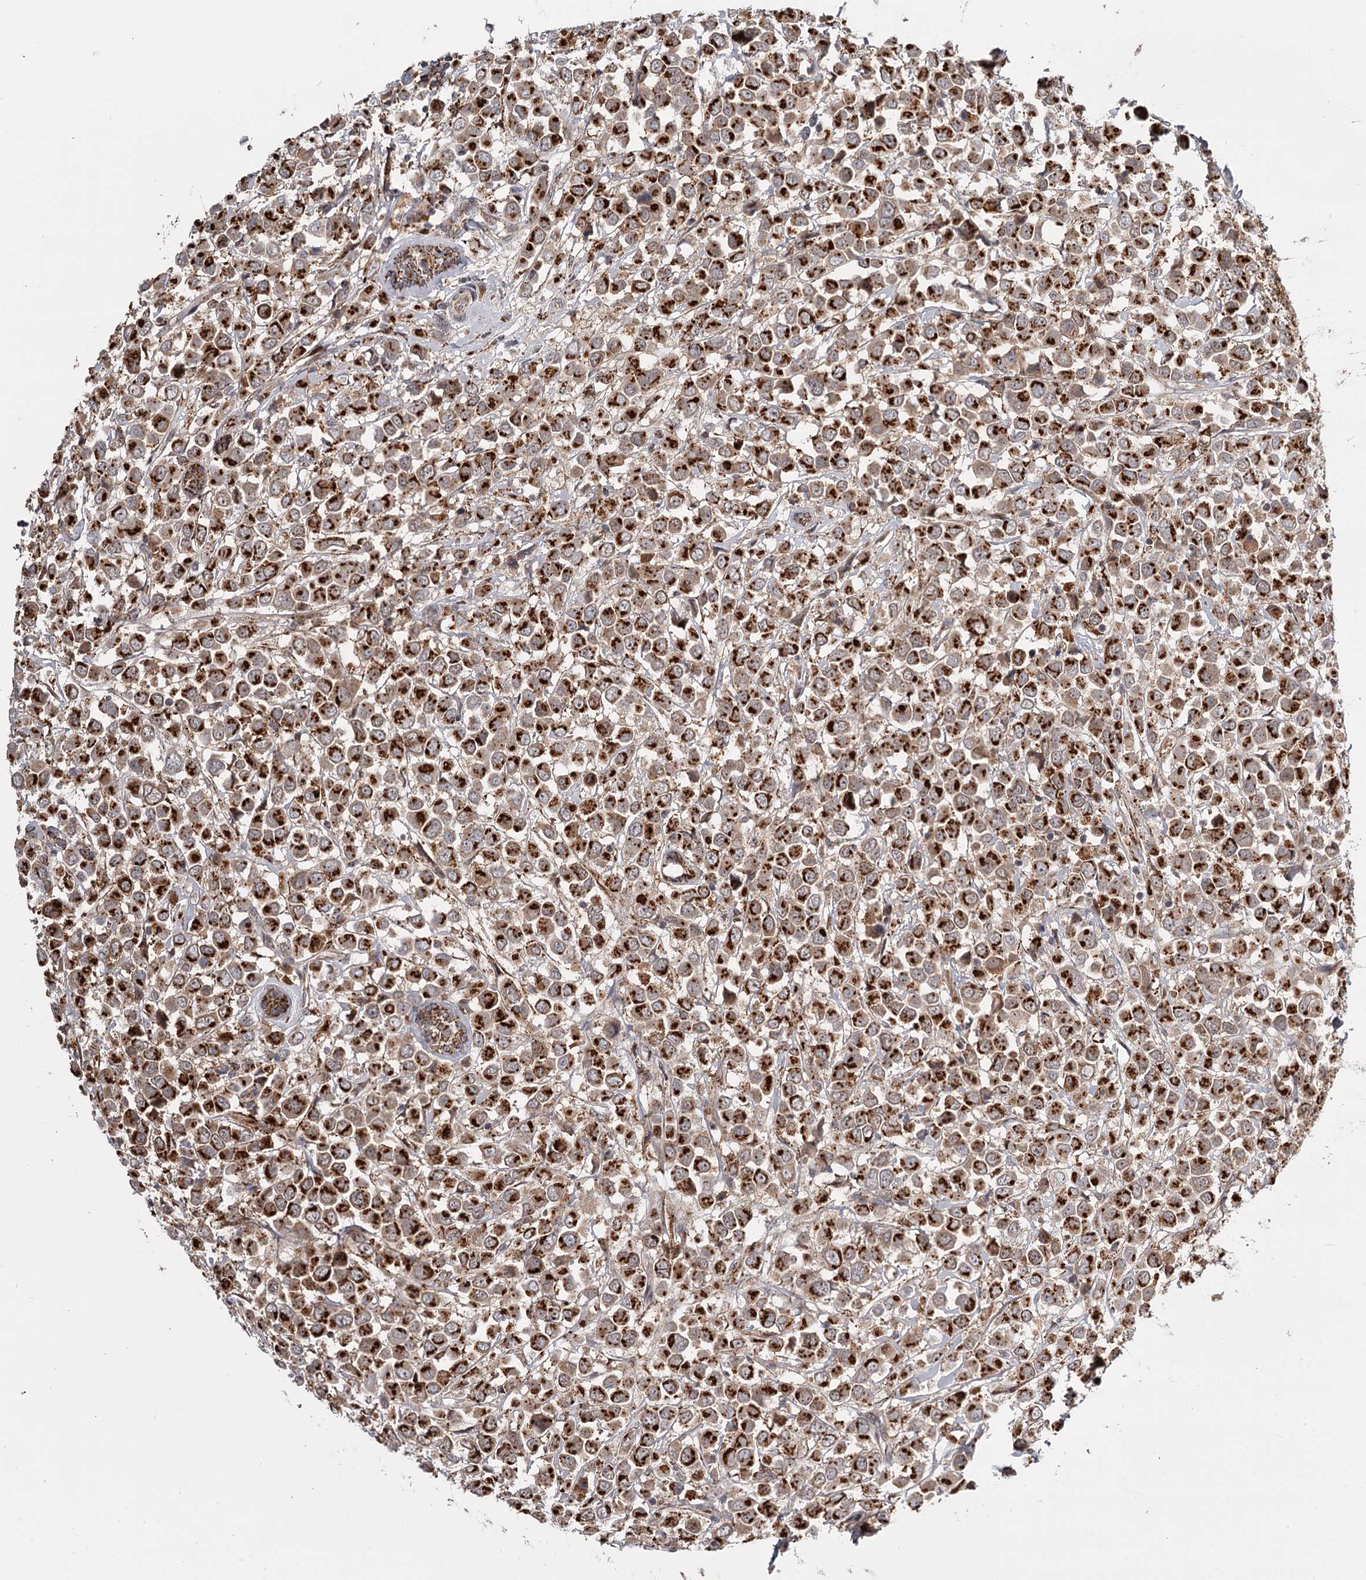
{"staining": {"intensity": "strong", "quantity": ">75%", "location": "cytoplasmic/membranous"}, "tissue": "breast cancer", "cell_type": "Tumor cells", "image_type": "cancer", "snomed": [{"axis": "morphology", "description": "Duct carcinoma"}, {"axis": "topography", "description": "Breast"}], "caption": "This photomicrograph exhibits IHC staining of human breast intraductal carcinoma, with high strong cytoplasmic/membranous expression in approximately >75% of tumor cells.", "gene": "CDC123", "patient": {"sex": "female", "age": 61}}